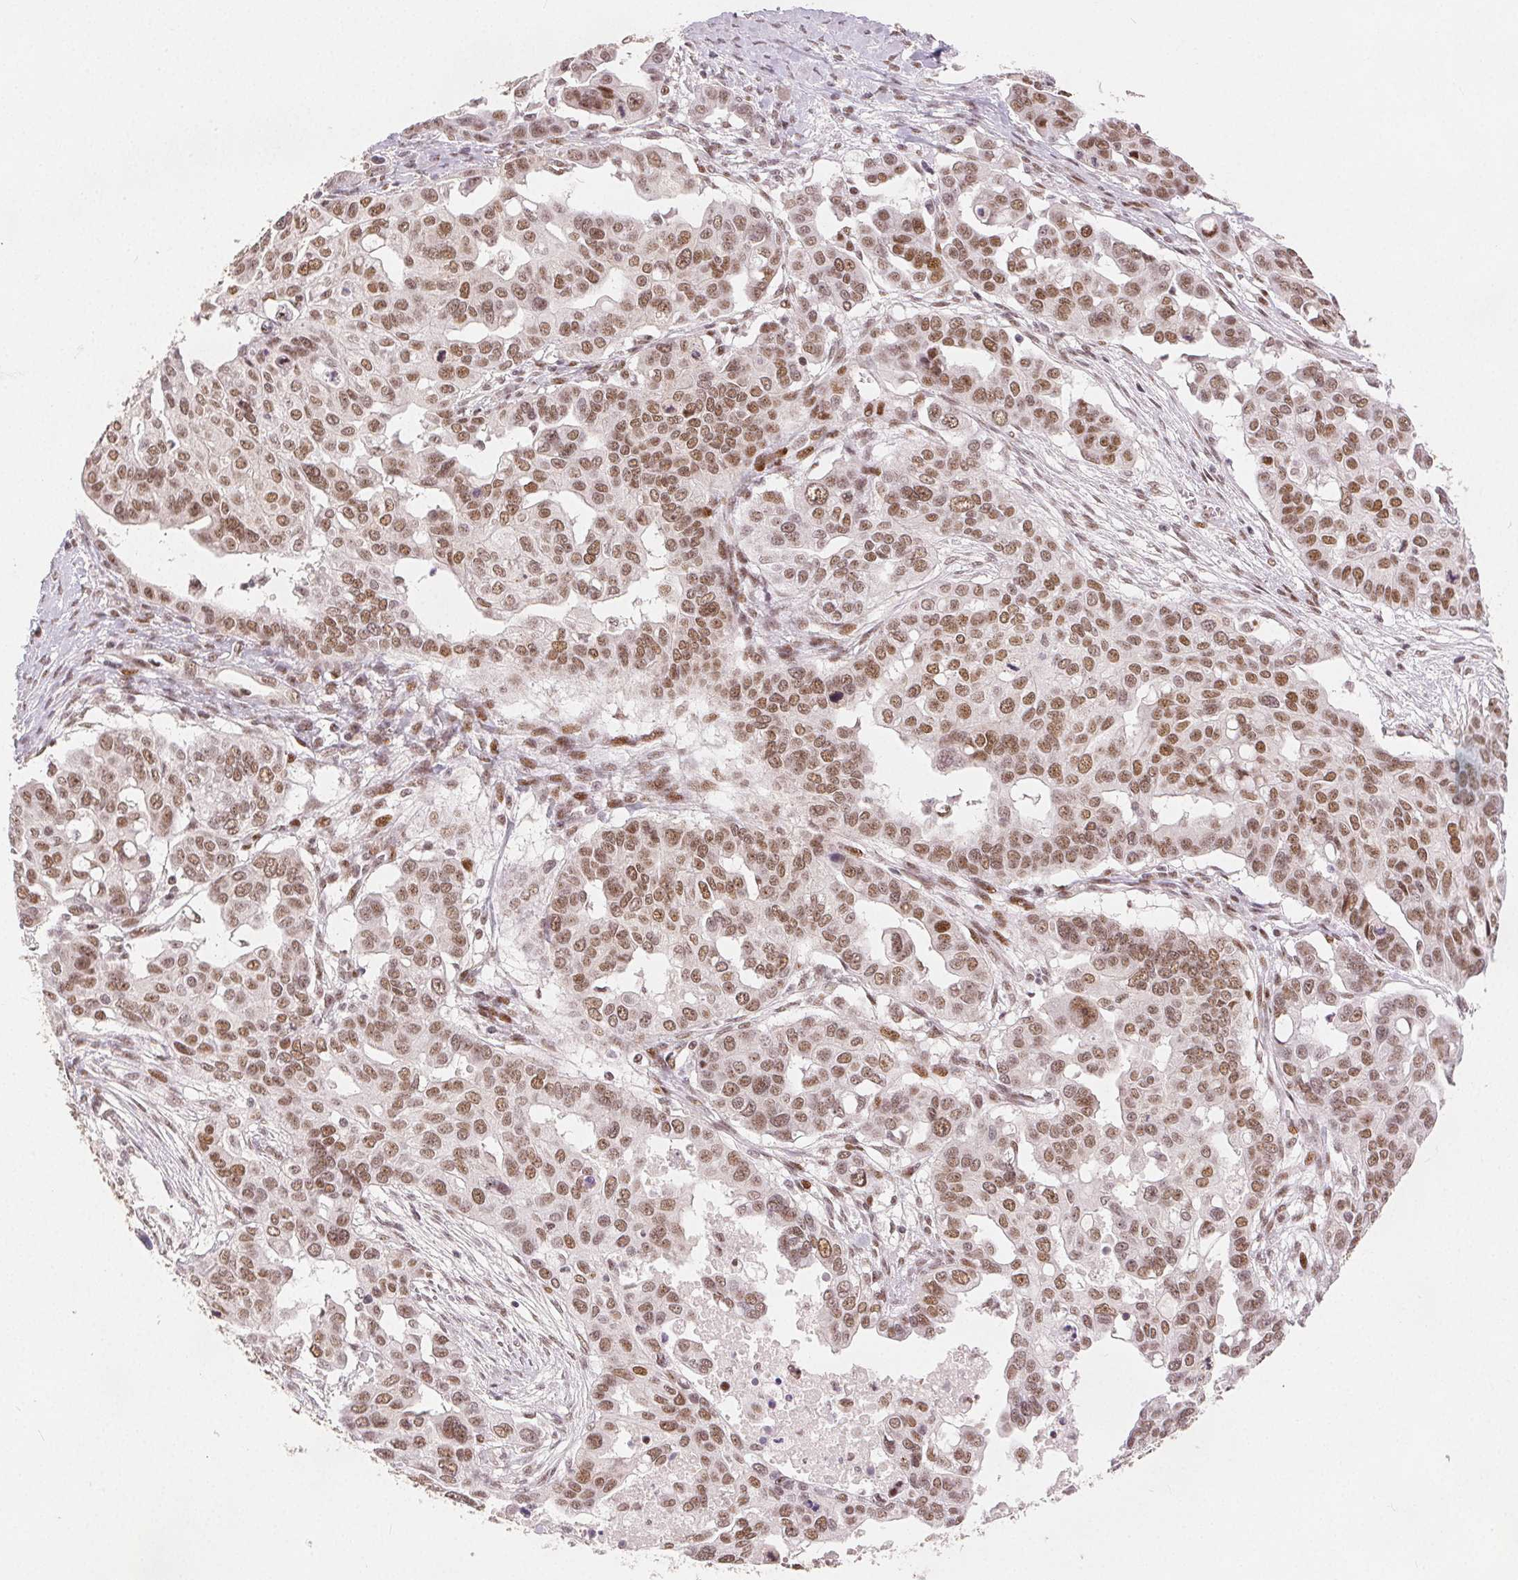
{"staining": {"intensity": "moderate", "quantity": ">75%", "location": "nuclear"}, "tissue": "ovarian cancer", "cell_type": "Tumor cells", "image_type": "cancer", "snomed": [{"axis": "morphology", "description": "Carcinoma, endometroid"}, {"axis": "topography", "description": "Ovary"}], "caption": "Ovarian cancer (endometroid carcinoma) tissue reveals moderate nuclear expression in about >75% of tumor cells", "gene": "ZNF703", "patient": {"sex": "female", "age": 78}}